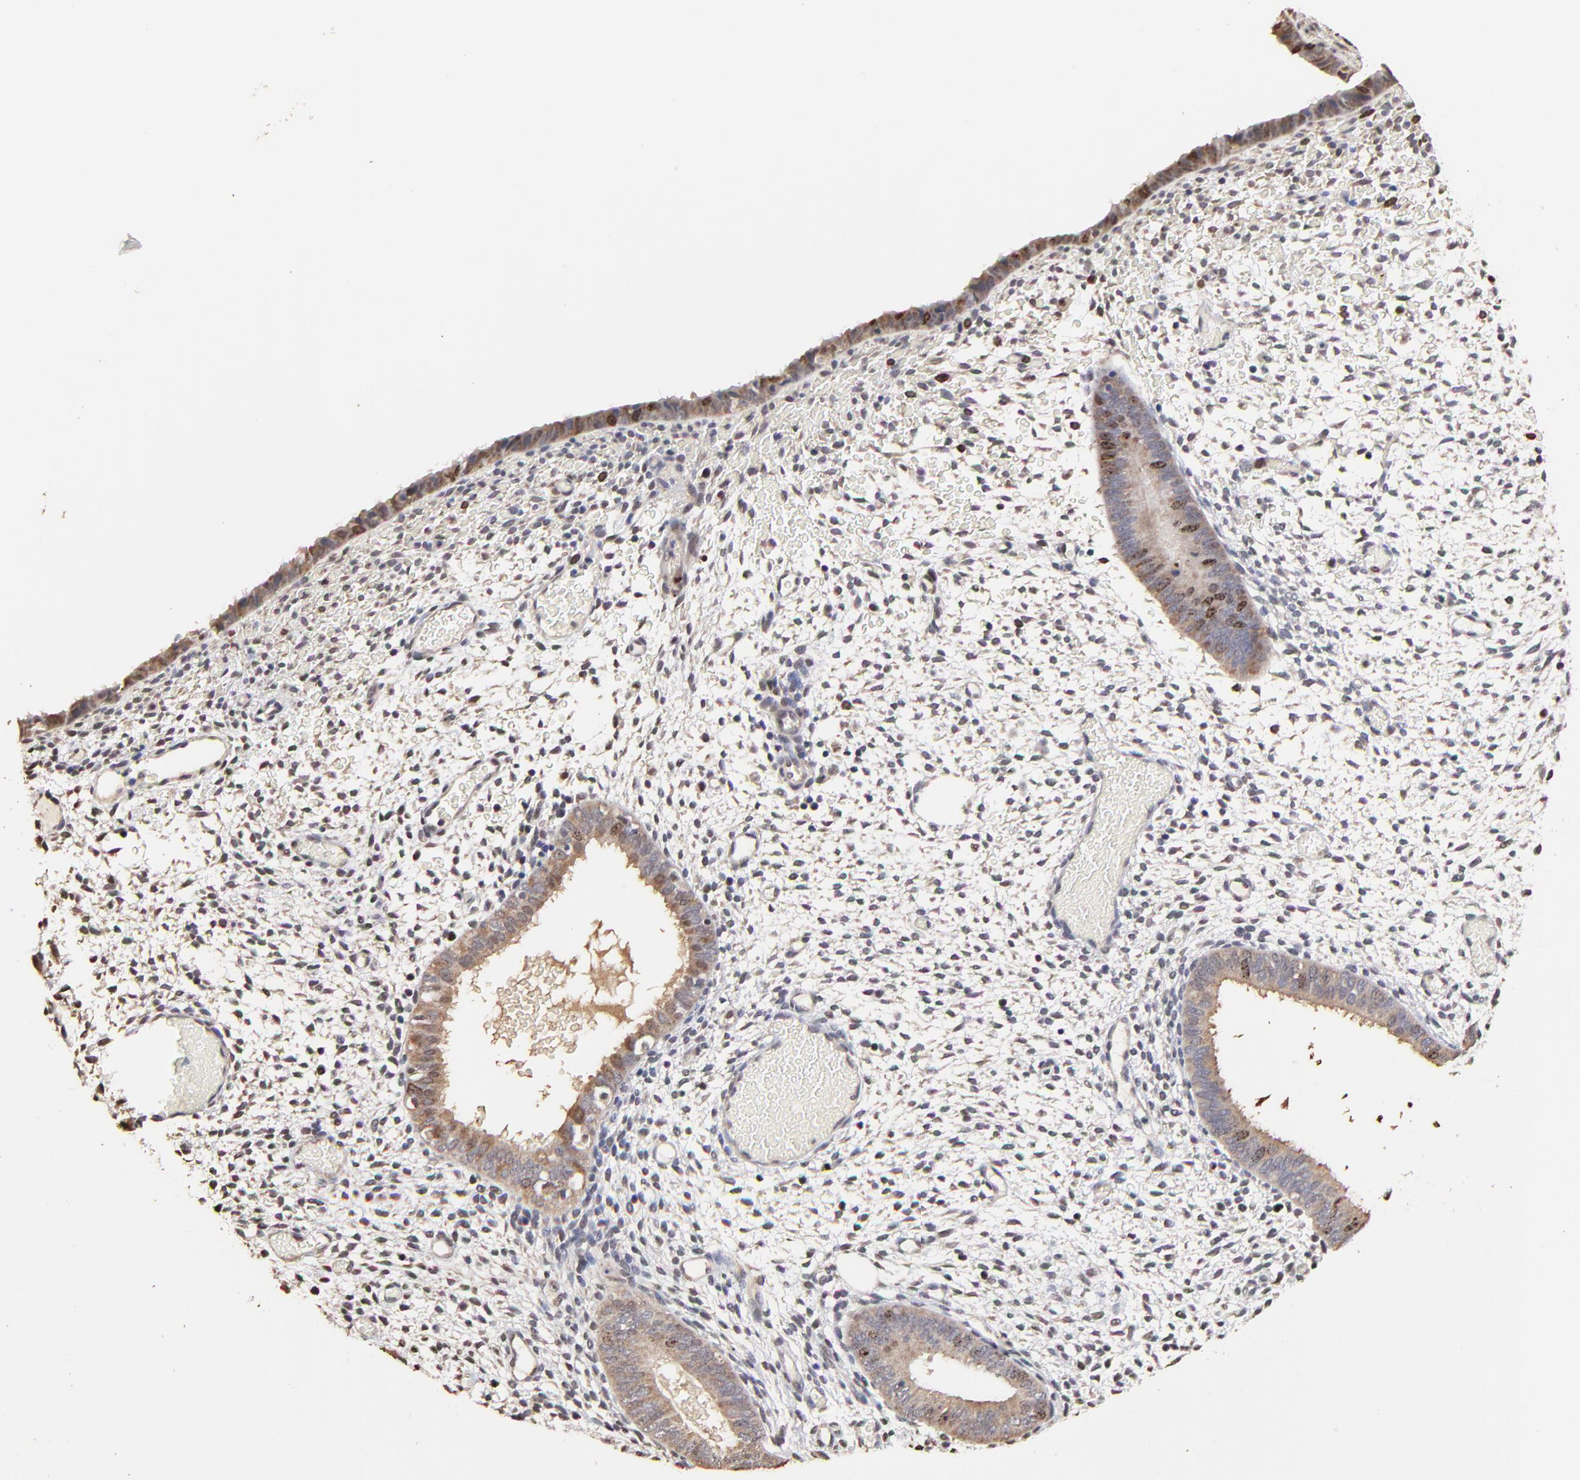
{"staining": {"intensity": "weak", "quantity": "<25%", "location": "nuclear"}, "tissue": "endometrium", "cell_type": "Cells in endometrial stroma", "image_type": "normal", "snomed": [{"axis": "morphology", "description": "Normal tissue, NOS"}, {"axis": "topography", "description": "Endometrium"}], "caption": "Endometrium was stained to show a protein in brown. There is no significant staining in cells in endometrial stroma. Brightfield microscopy of immunohistochemistry (IHC) stained with DAB (3,3'-diaminobenzidine) (brown) and hematoxylin (blue), captured at high magnification.", "gene": "BIRC5", "patient": {"sex": "female", "age": 42}}